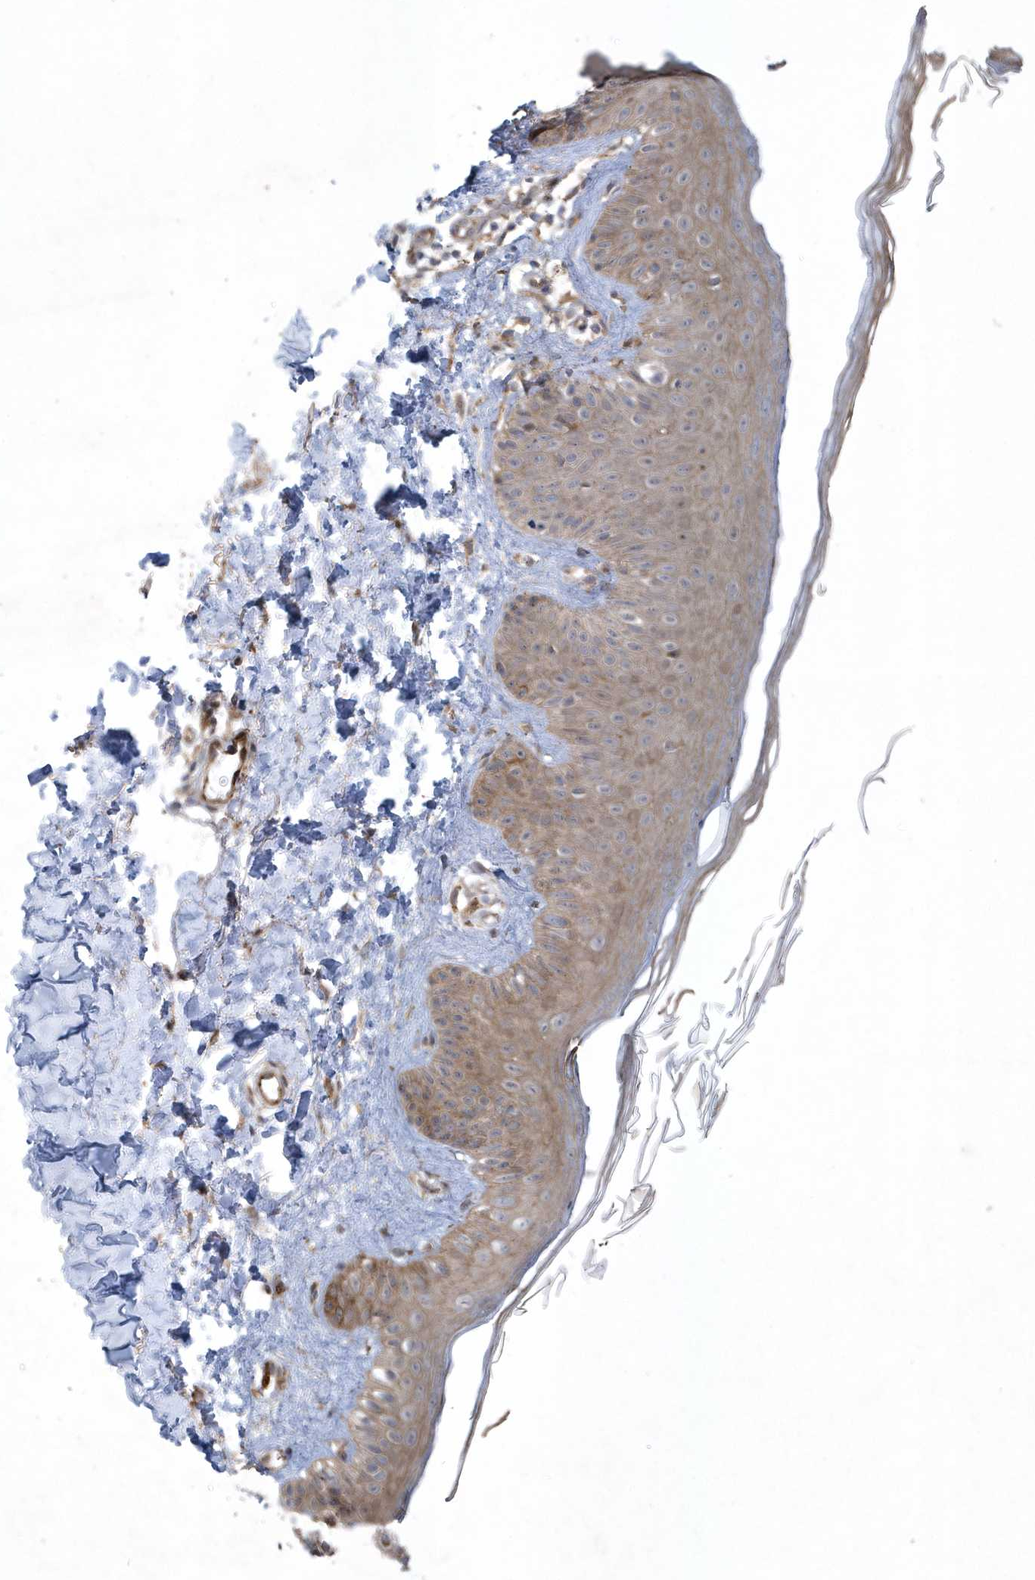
{"staining": {"intensity": "moderate", "quantity": "25%-75%", "location": "cytoplasmic/membranous"}, "tissue": "skin", "cell_type": "Fibroblasts", "image_type": "normal", "snomed": [{"axis": "morphology", "description": "Normal tissue, NOS"}, {"axis": "topography", "description": "Skin"}], "caption": "Protein expression by immunohistochemistry demonstrates moderate cytoplasmic/membranous expression in approximately 25%-75% of fibroblasts in normal skin.", "gene": "N4BP2", "patient": {"sex": "male", "age": 52}}